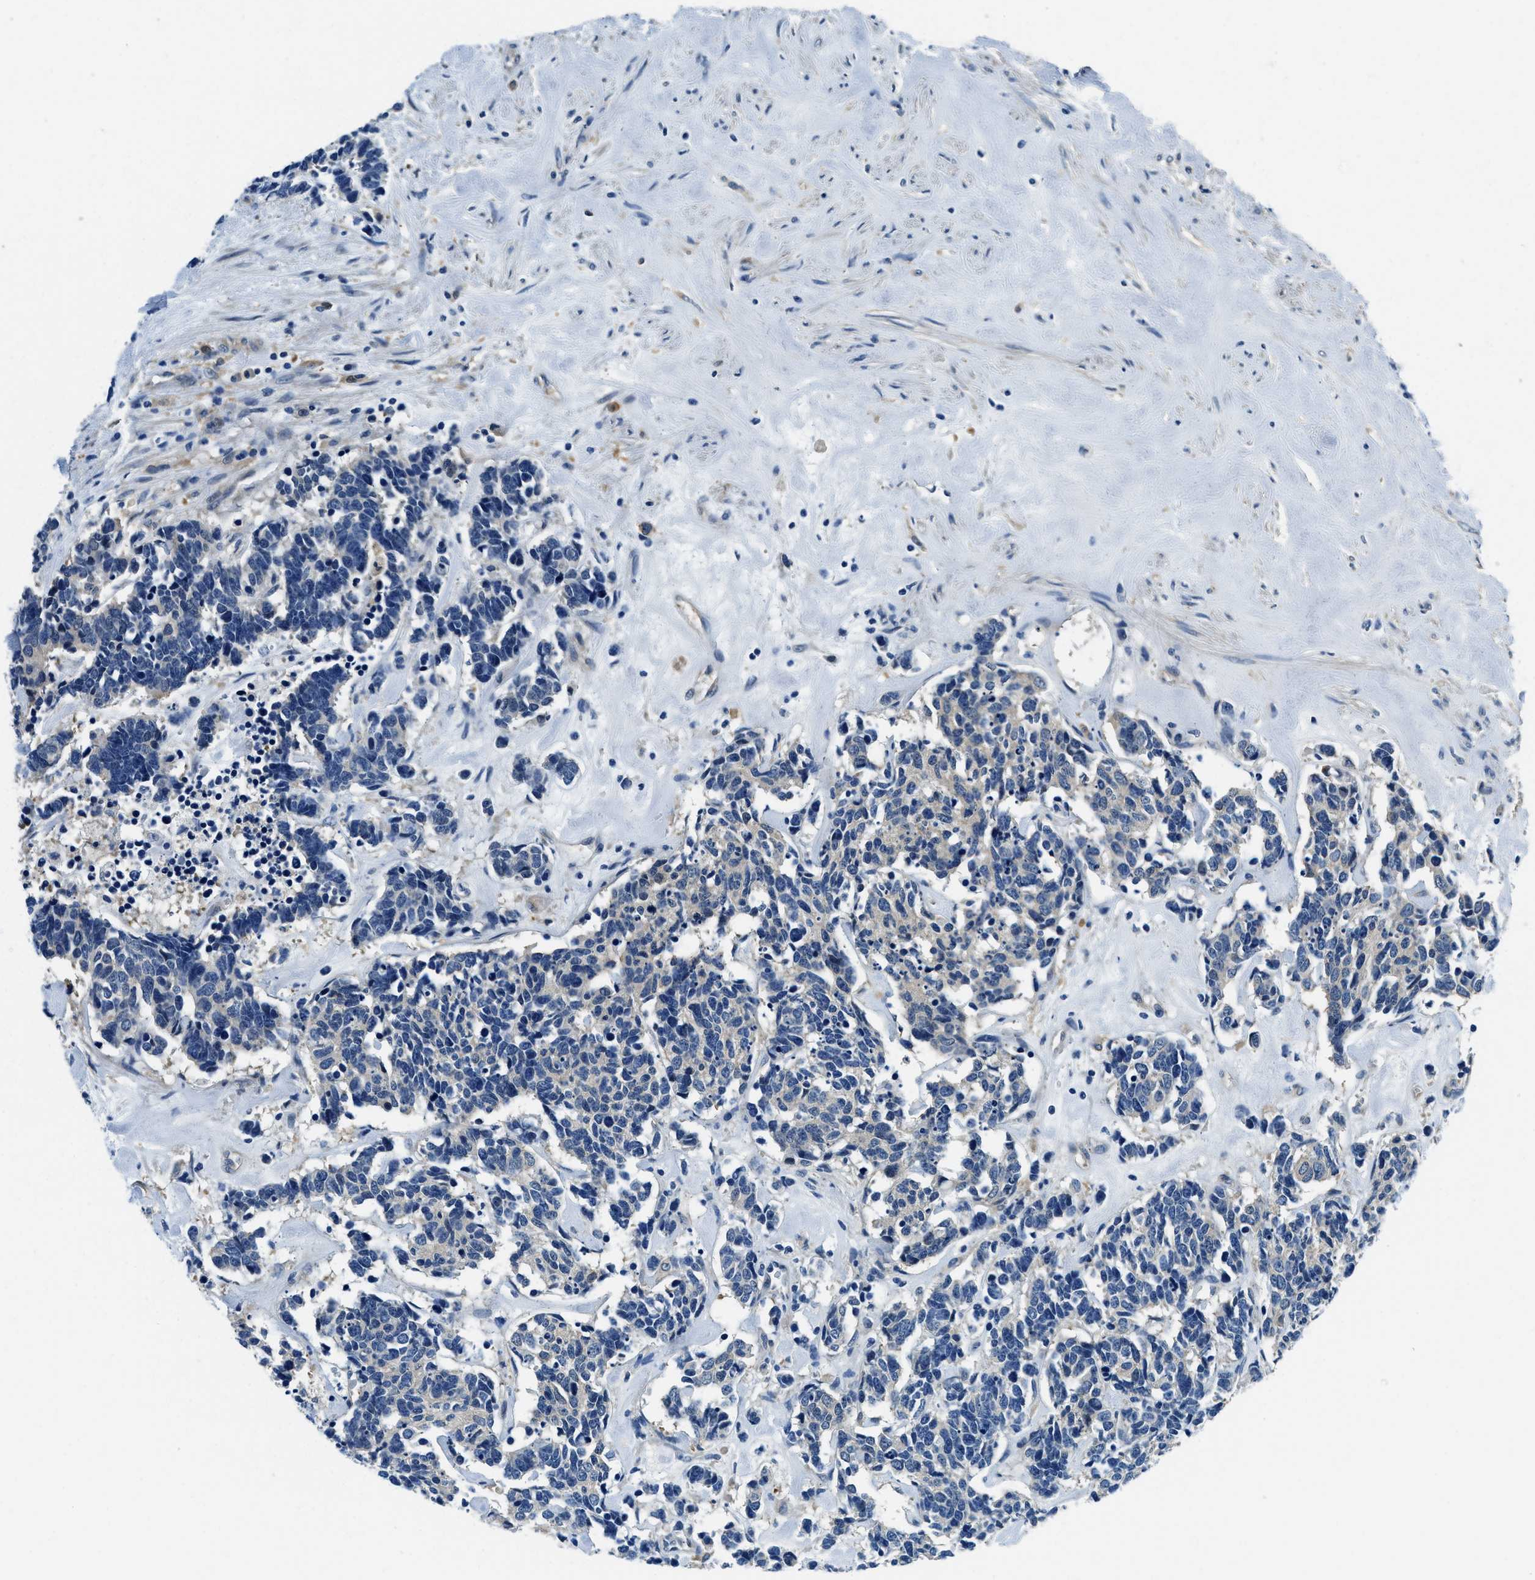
{"staining": {"intensity": "negative", "quantity": "none", "location": "none"}, "tissue": "carcinoid", "cell_type": "Tumor cells", "image_type": "cancer", "snomed": [{"axis": "morphology", "description": "Carcinoma, NOS"}, {"axis": "morphology", "description": "Carcinoid, malignant, NOS"}, {"axis": "topography", "description": "Urinary bladder"}], "caption": "Immunohistochemical staining of human carcinoid (malignant) exhibits no significant staining in tumor cells.", "gene": "TWF1", "patient": {"sex": "male", "age": 57}}